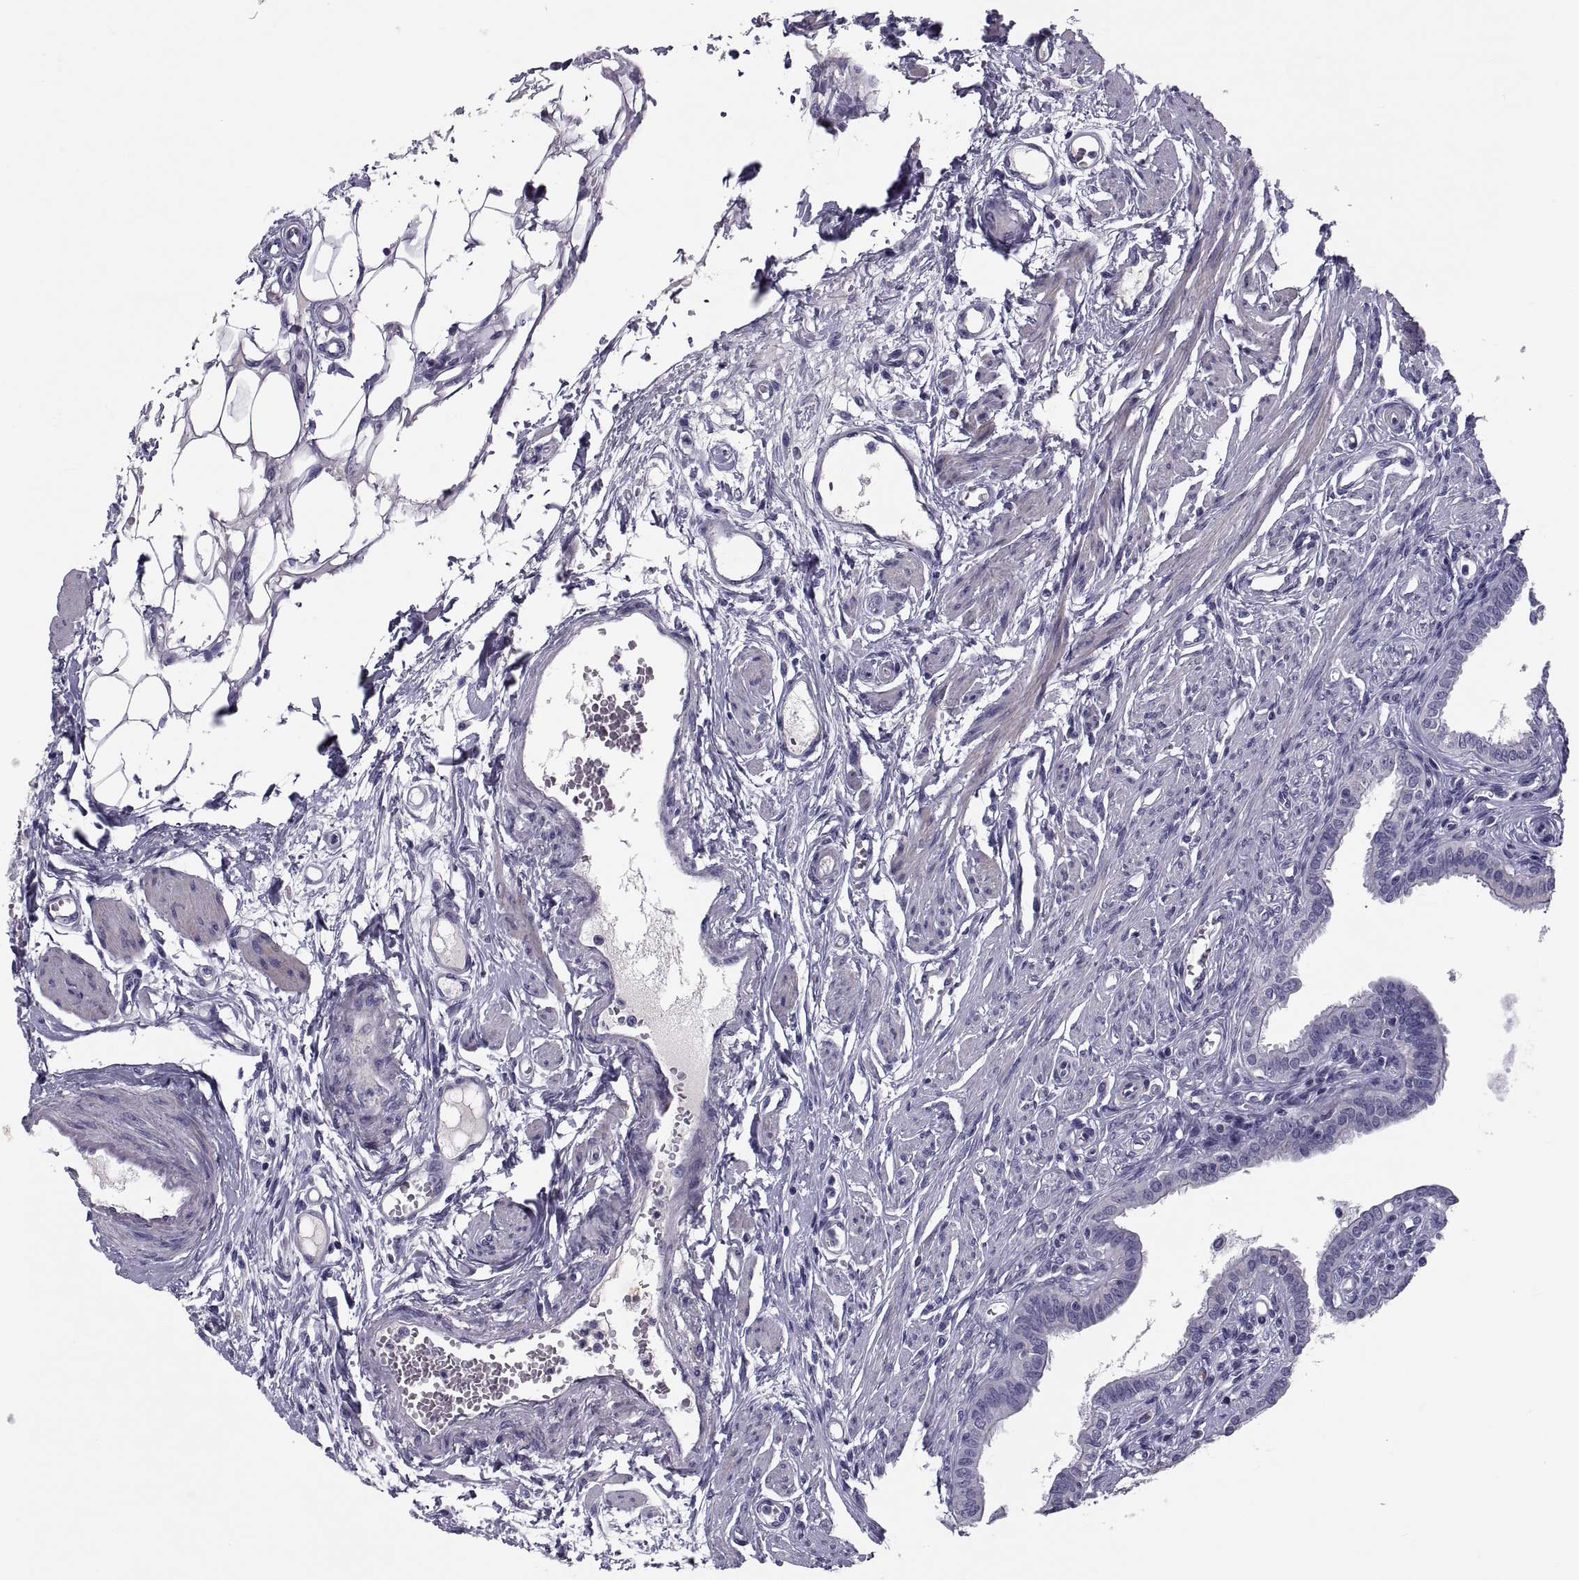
{"staining": {"intensity": "negative", "quantity": "none", "location": "none"}, "tissue": "fallopian tube", "cell_type": "Glandular cells", "image_type": "normal", "snomed": [{"axis": "morphology", "description": "Normal tissue, NOS"}, {"axis": "morphology", "description": "Carcinoma, endometroid"}, {"axis": "topography", "description": "Fallopian tube"}, {"axis": "topography", "description": "Ovary"}], "caption": "The immunohistochemistry photomicrograph has no significant positivity in glandular cells of fallopian tube. Brightfield microscopy of immunohistochemistry (IHC) stained with DAB (brown) and hematoxylin (blue), captured at high magnification.", "gene": "PDZRN4", "patient": {"sex": "female", "age": 42}}